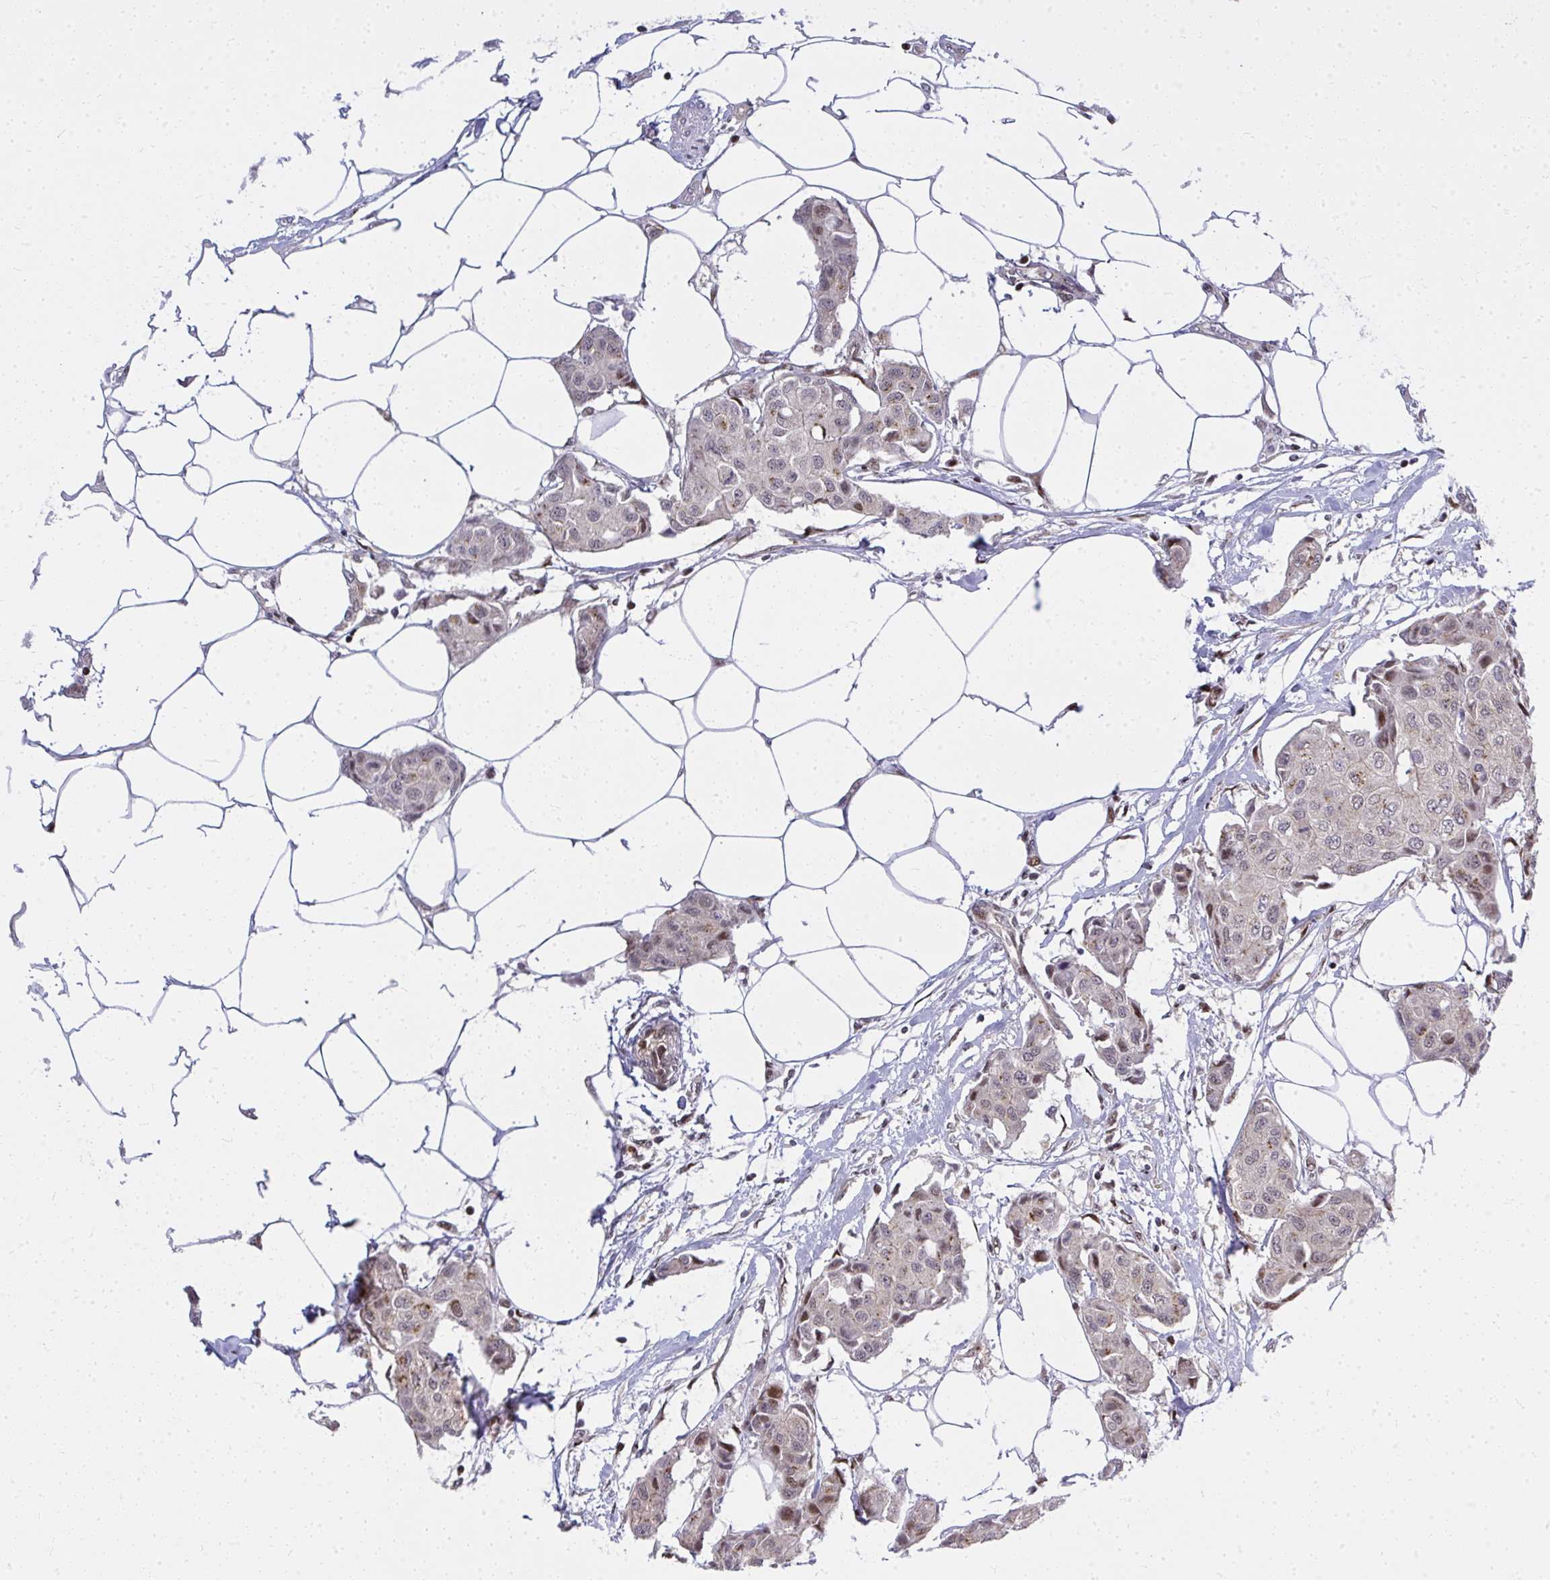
{"staining": {"intensity": "weak", "quantity": "25%-75%", "location": "cytoplasmic/membranous,nuclear"}, "tissue": "breast cancer", "cell_type": "Tumor cells", "image_type": "cancer", "snomed": [{"axis": "morphology", "description": "Duct carcinoma"}, {"axis": "topography", "description": "Breast"}, {"axis": "topography", "description": "Lymph node"}], "caption": "This is a histology image of IHC staining of breast intraductal carcinoma, which shows weak staining in the cytoplasmic/membranous and nuclear of tumor cells.", "gene": "PIGY", "patient": {"sex": "female", "age": 80}}